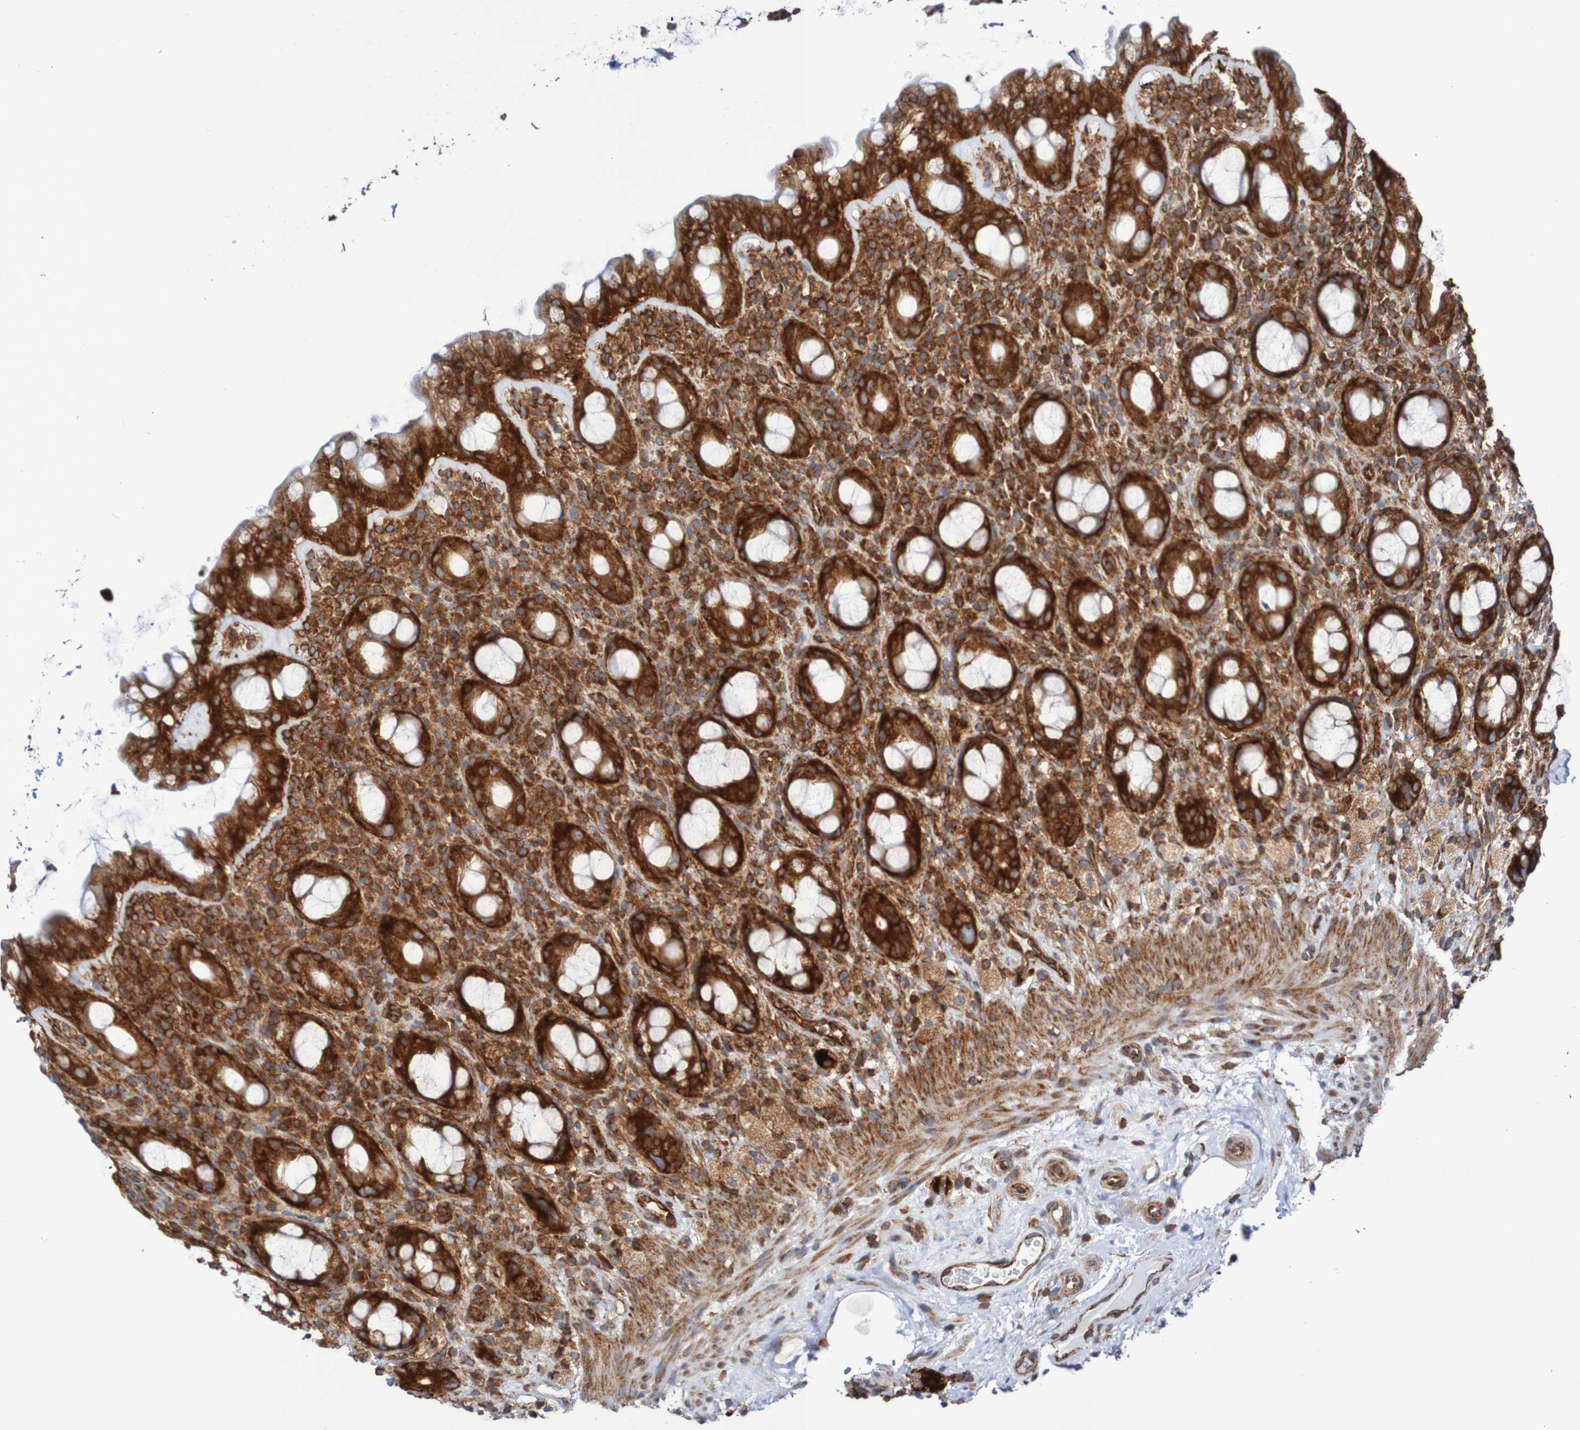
{"staining": {"intensity": "strong", "quantity": ">75%", "location": "cytoplasmic/membranous"}, "tissue": "rectum", "cell_type": "Glandular cells", "image_type": "normal", "snomed": [{"axis": "morphology", "description": "Normal tissue, NOS"}, {"axis": "topography", "description": "Rectum"}], "caption": "Protein expression by immunohistochemistry (IHC) demonstrates strong cytoplasmic/membranous positivity in about >75% of glandular cells in normal rectum.", "gene": "FXR2", "patient": {"sex": "male", "age": 44}}